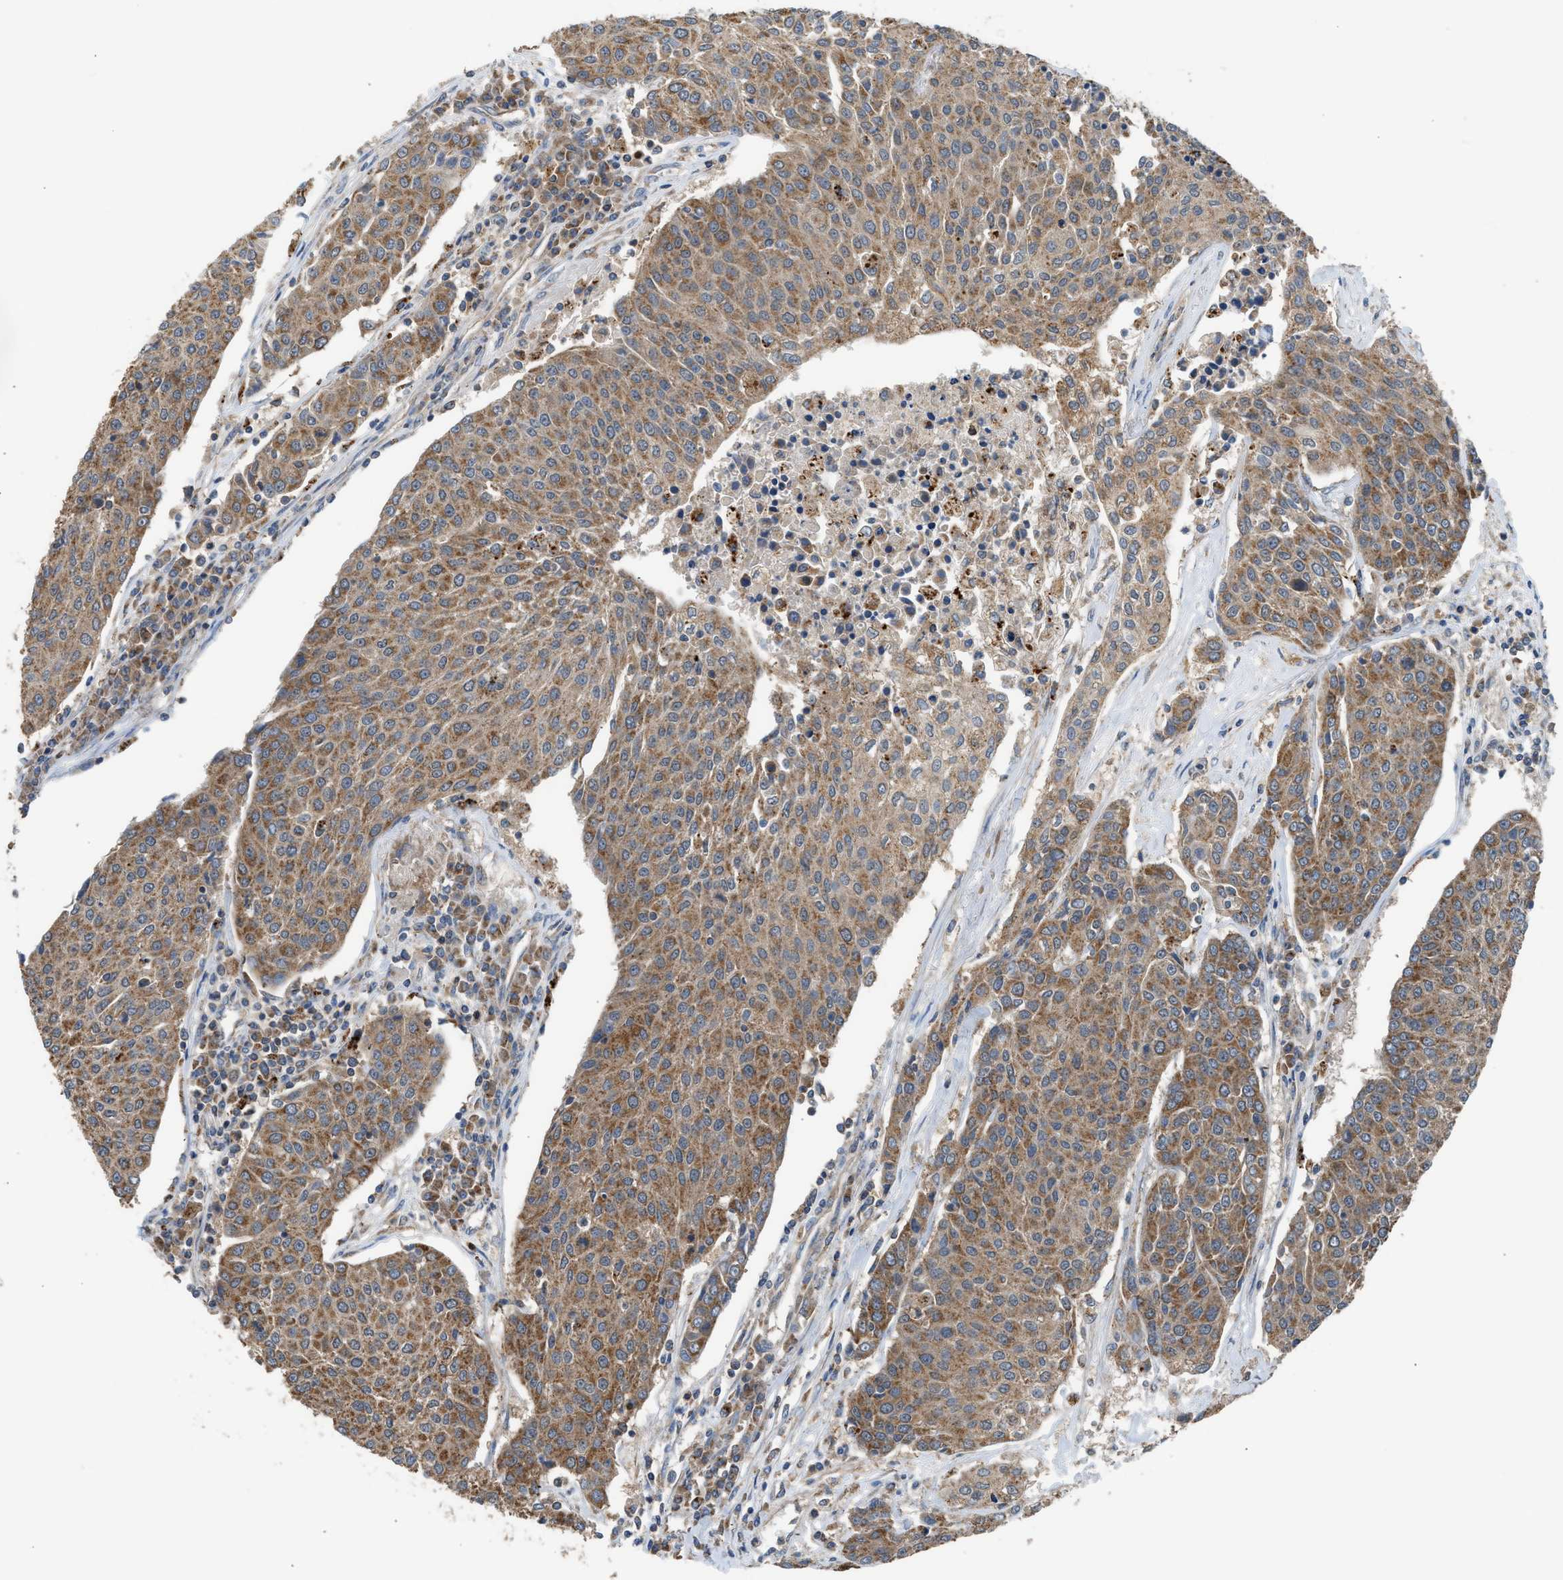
{"staining": {"intensity": "moderate", "quantity": ">75%", "location": "cytoplasmic/membranous"}, "tissue": "urothelial cancer", "cell_type": "Tumor cells", "image_type": "cancer", "snomed": [{"axis": "morphology", "description": "Urothelial carcinoma, High grade"}, {"axis": "topography", "description": "Urinary bladder"}], "caption": "Immunohistochemistry (IHC) (DAB) staining of human high-grade urothelial carcinoma displays moderate cytoplasmic/membranous protein staining in about >75% of tumor cells.", "gene": "STARD3", "patient": {"sex": "female", "age": 85}}